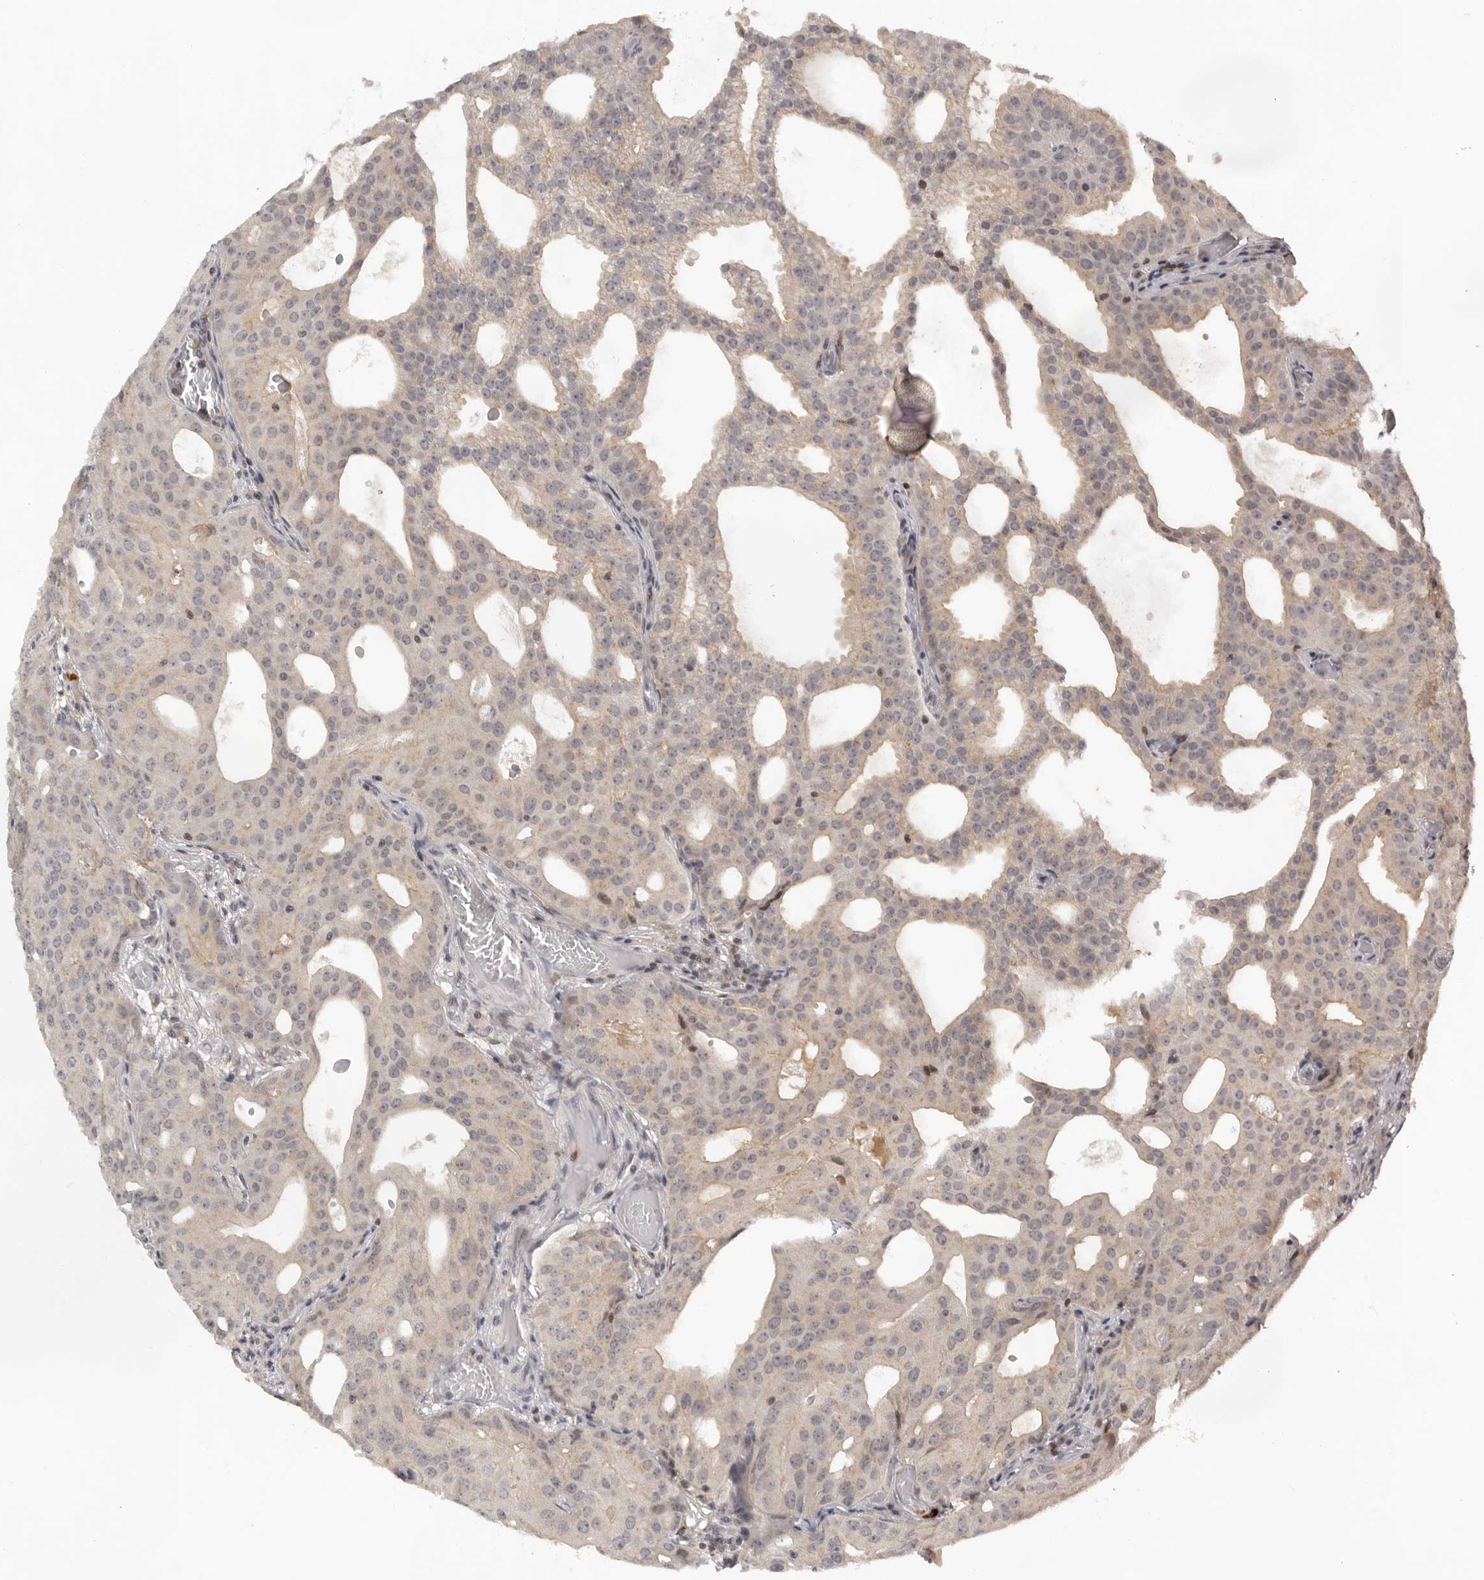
{"staining": {"intensity": "weak", "quantity": "25%-75%", "location": "cytoplasmic/membranous"}, "tissue": "prostate cancer", "cell_type": "Tumor cells", "image_type": "cancer", "snomed": [{"axis": "morphology", "description": "Adenocarcinoma, Medium grade"}, {"axis": "topography", "description": "Prostate"}], "caption": "Immunohistochemistry (IHC) of prostate cancer exhibits low levels of weak cytoplasmic/membranous staining in about 25%-75% of tumor cells.", "gene": "KIF2B", "patient": {"sex": "male", "age": 88}}